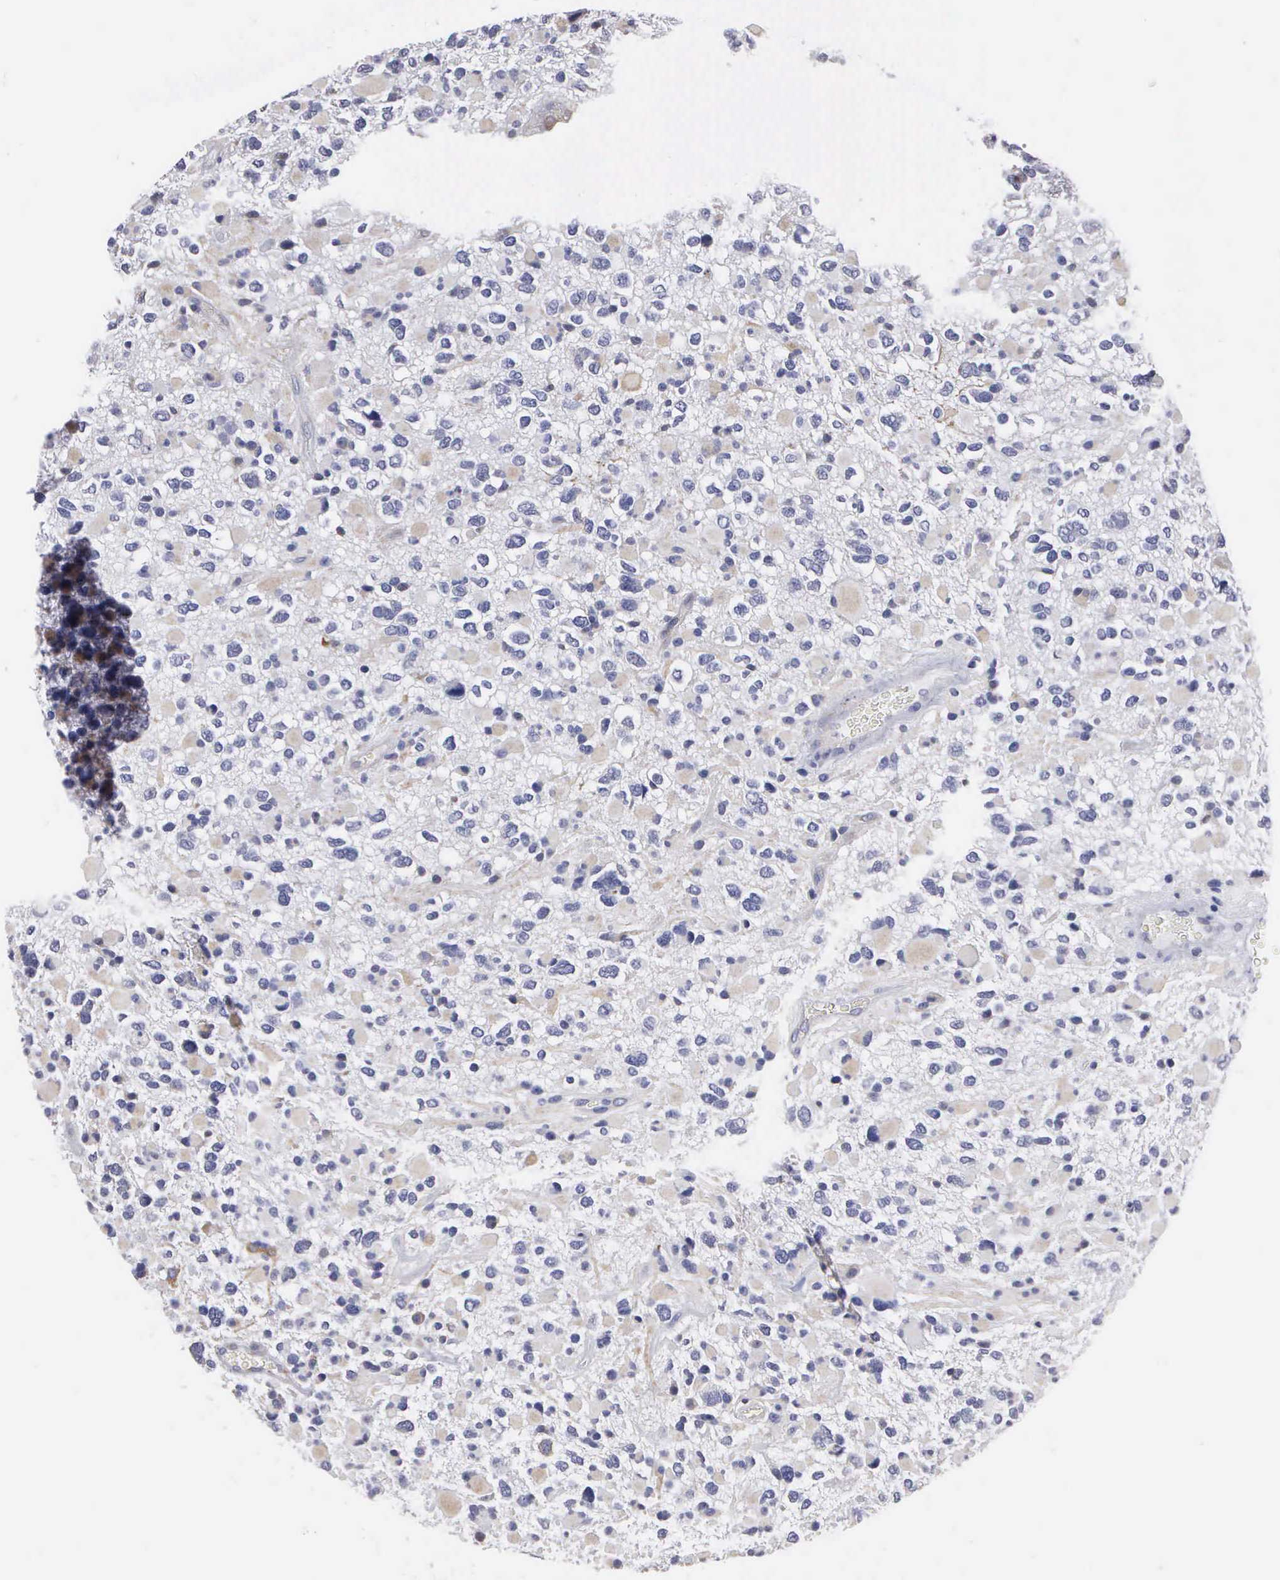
{"staining": {"intensity": "weak", "quantity": "<25%", "location": "cytoplasmic/membranous"}, "tissue": "glioma", "cell_type": "Tumor cells", "image_type": "cancer", "snomed": [{"axis": "morphology", "description": "Glioma, malignant, High grade"}, {"axis": "topography", "description": "Brain"}], "caption": "Tumor cells show no significant protein staining in malignant glioma (high-grade). The staining was performed using DAB (3,3'-diaminobenzidine) to visualize the protein expression in brown, while the nuclei were stained in blue with hematoxylin (Magnification: 20x).", "gene": "LIN52", "patient": {"sex": "female", "age": 37}}